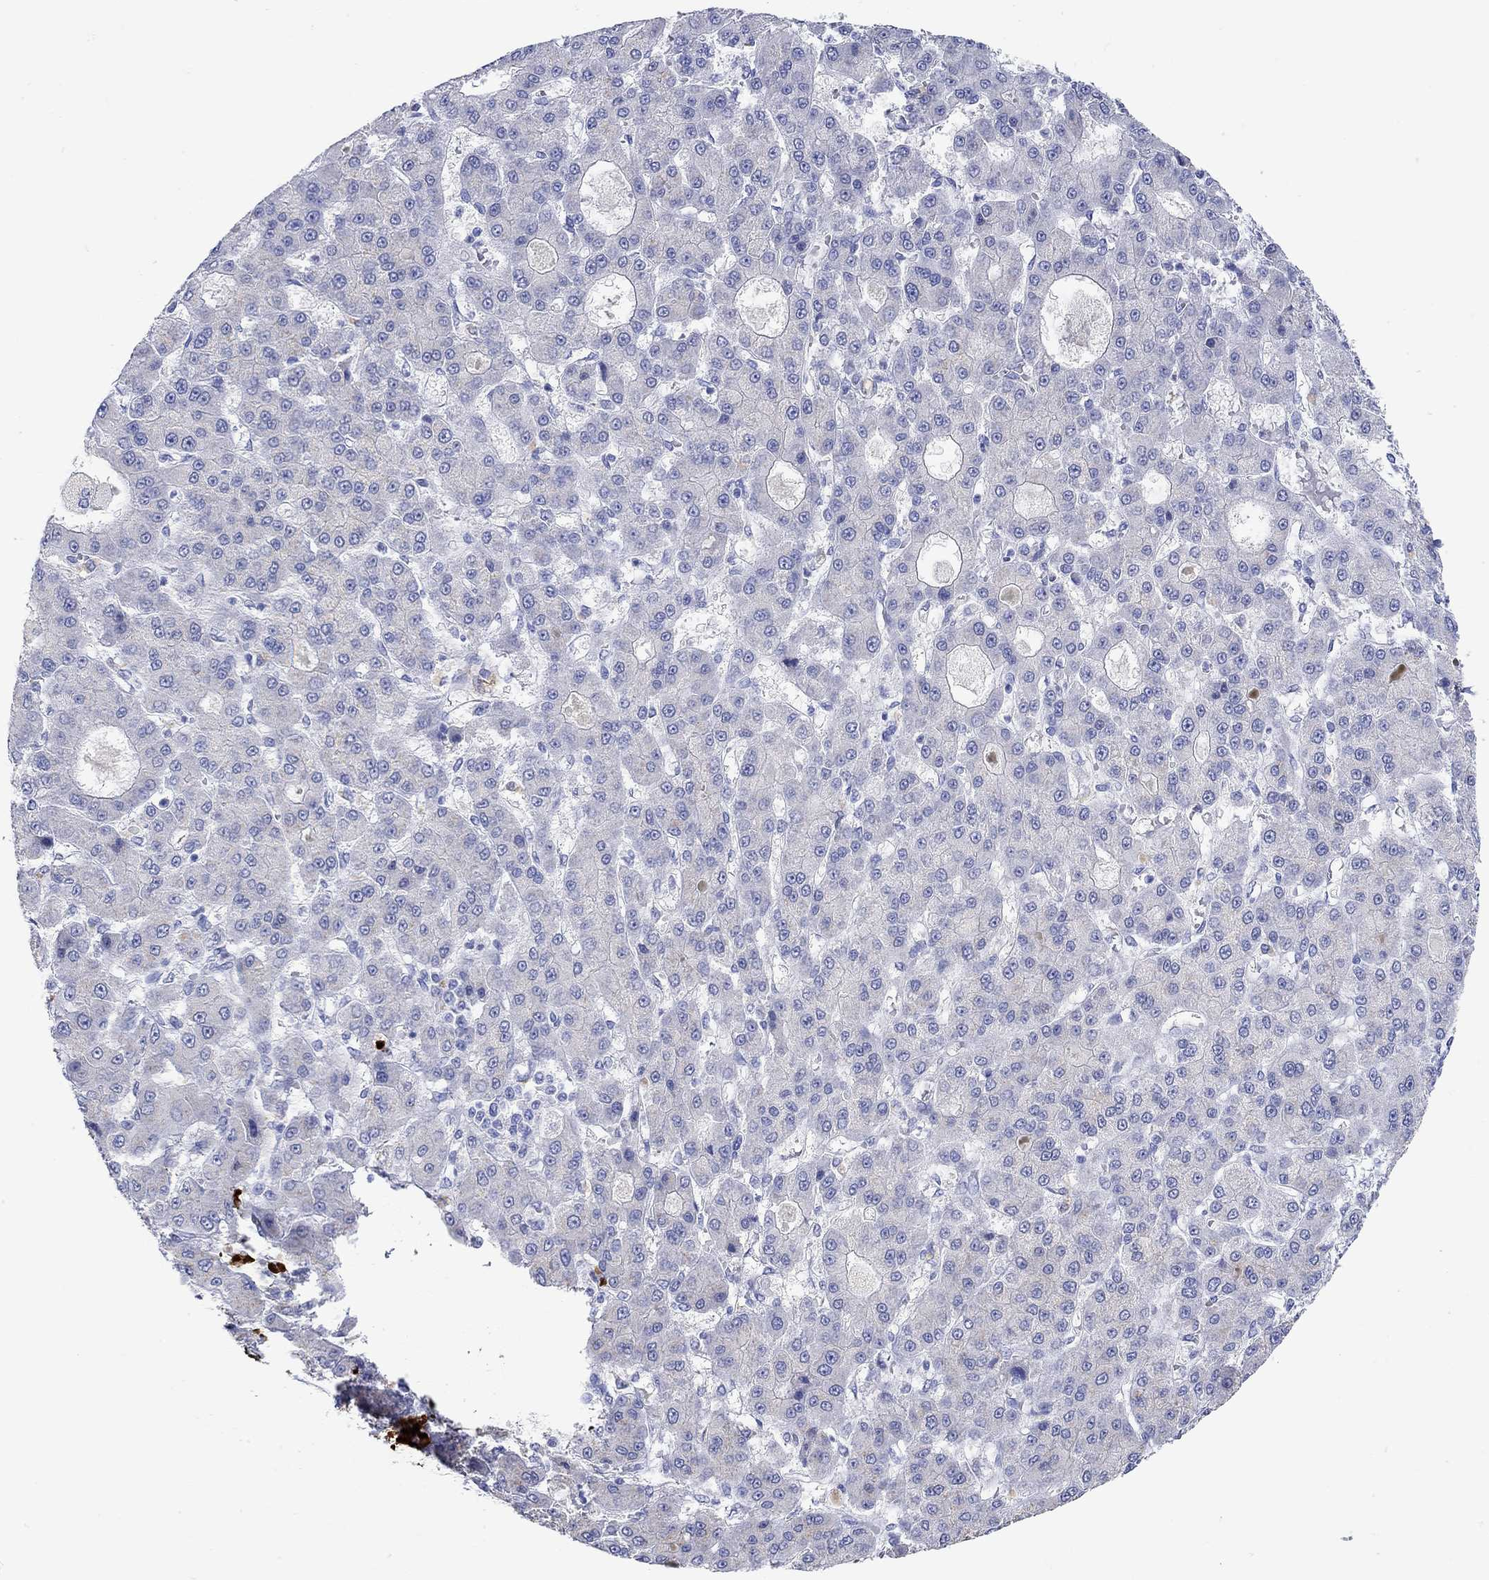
{"staining": {"intensity": "negative", "quantity": "none", "location": "none"}, "tissue": "liver cancer", "cell_type": "Tumor cells", "image_type": "cancer", "snomed": [{"axis": "morphology", "description": "Carcinoma, Hepatocellular, NOS"}, {"axis": "topography", "description": "Liver"}], "caption": "Tumor cells are negative for protein expression in human liver cancer (hepatocellular carcinoma).", "gene": "P2RY6", "patient": {"sex": "male", "age": 70}}